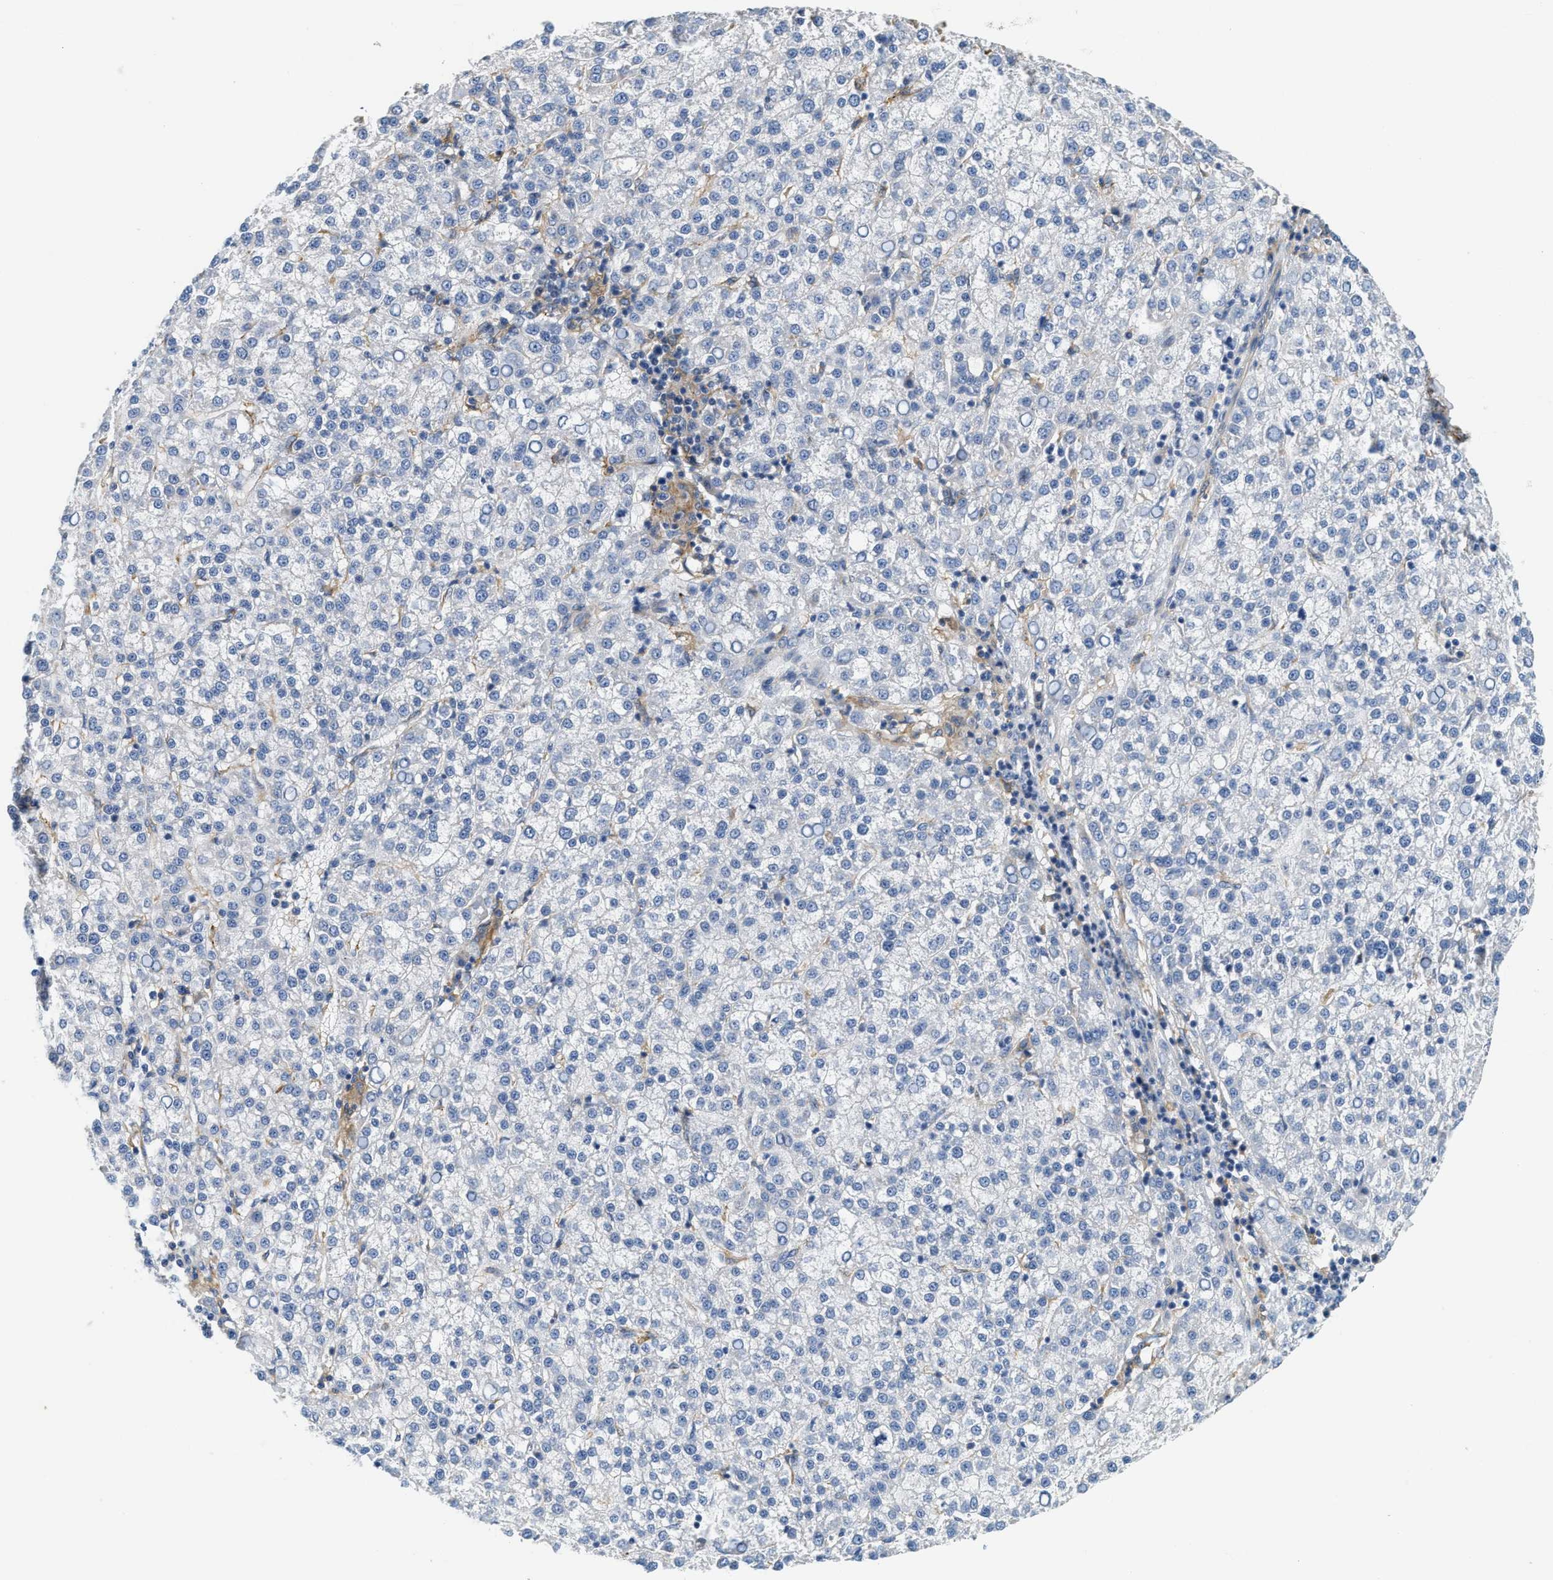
{"staining": {"intensity": "negative", "quantity": "none", "location": "none"}, "tissue": "liver cancer", "cell_type": "Tumor cells", "image_type": "cancer", "snomed": [{"axis": "morphology", "description": "Carcinoma, Hepatocellular, NOS"}, {"axis": "topography", "description": "Liver"}], "caption": "A micrograph of liver cancer stained for a protein exhibits no brown staining in tumor cells.", "gene": "NSUN7", "patient": {"sex": "female", "age": 58}}